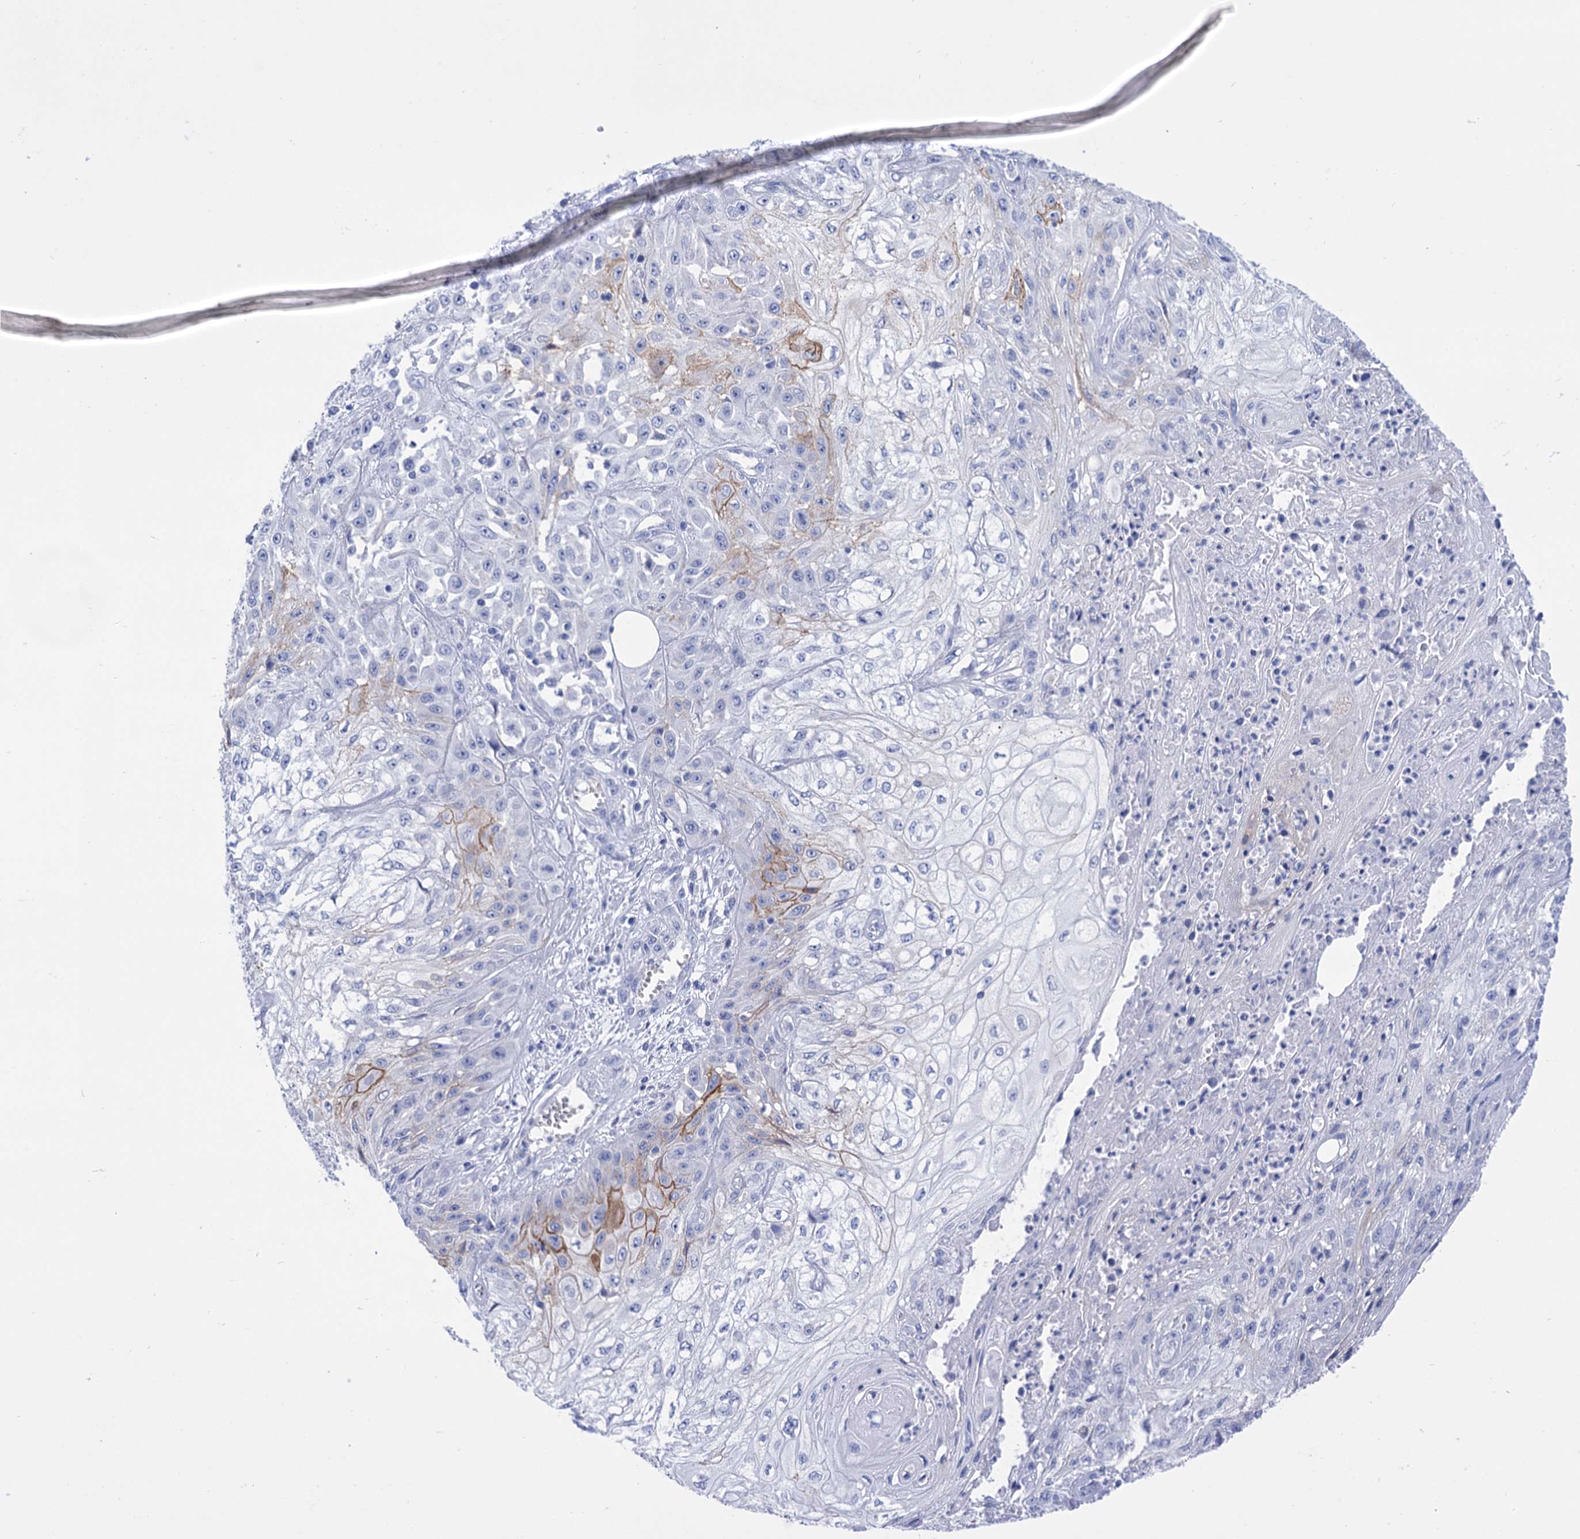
{"staining": {"intensity": "moderate", "quantity": "<25%", "location": "cytoplasmic/membranous"}, "tissue": "skin cancer", "cell_type": "Tumor cells", "image_type": "cancer", "snomed": [{"axis": "morphology", "description": "Squamous cell carcinoma, NOS"}, {"axis": "morphology", "description": "Squamous cell carcinoma, metastatic, NOS"}, {"axis": "topography", "description": "Skin"}, {"axis": "topography", "description": "Lymph node"}], "caption": "IHC (DAB) staining of human skin metastatic squamous cell carcinoma reveals moderate cytoplasmic/membranous protein expression in approximately <25% of tumor cells. The protein is shown in brown color, while the nuclei are stained blue.", "gene": "YARS2", "patient": {"sex": "male", "age": 75}}